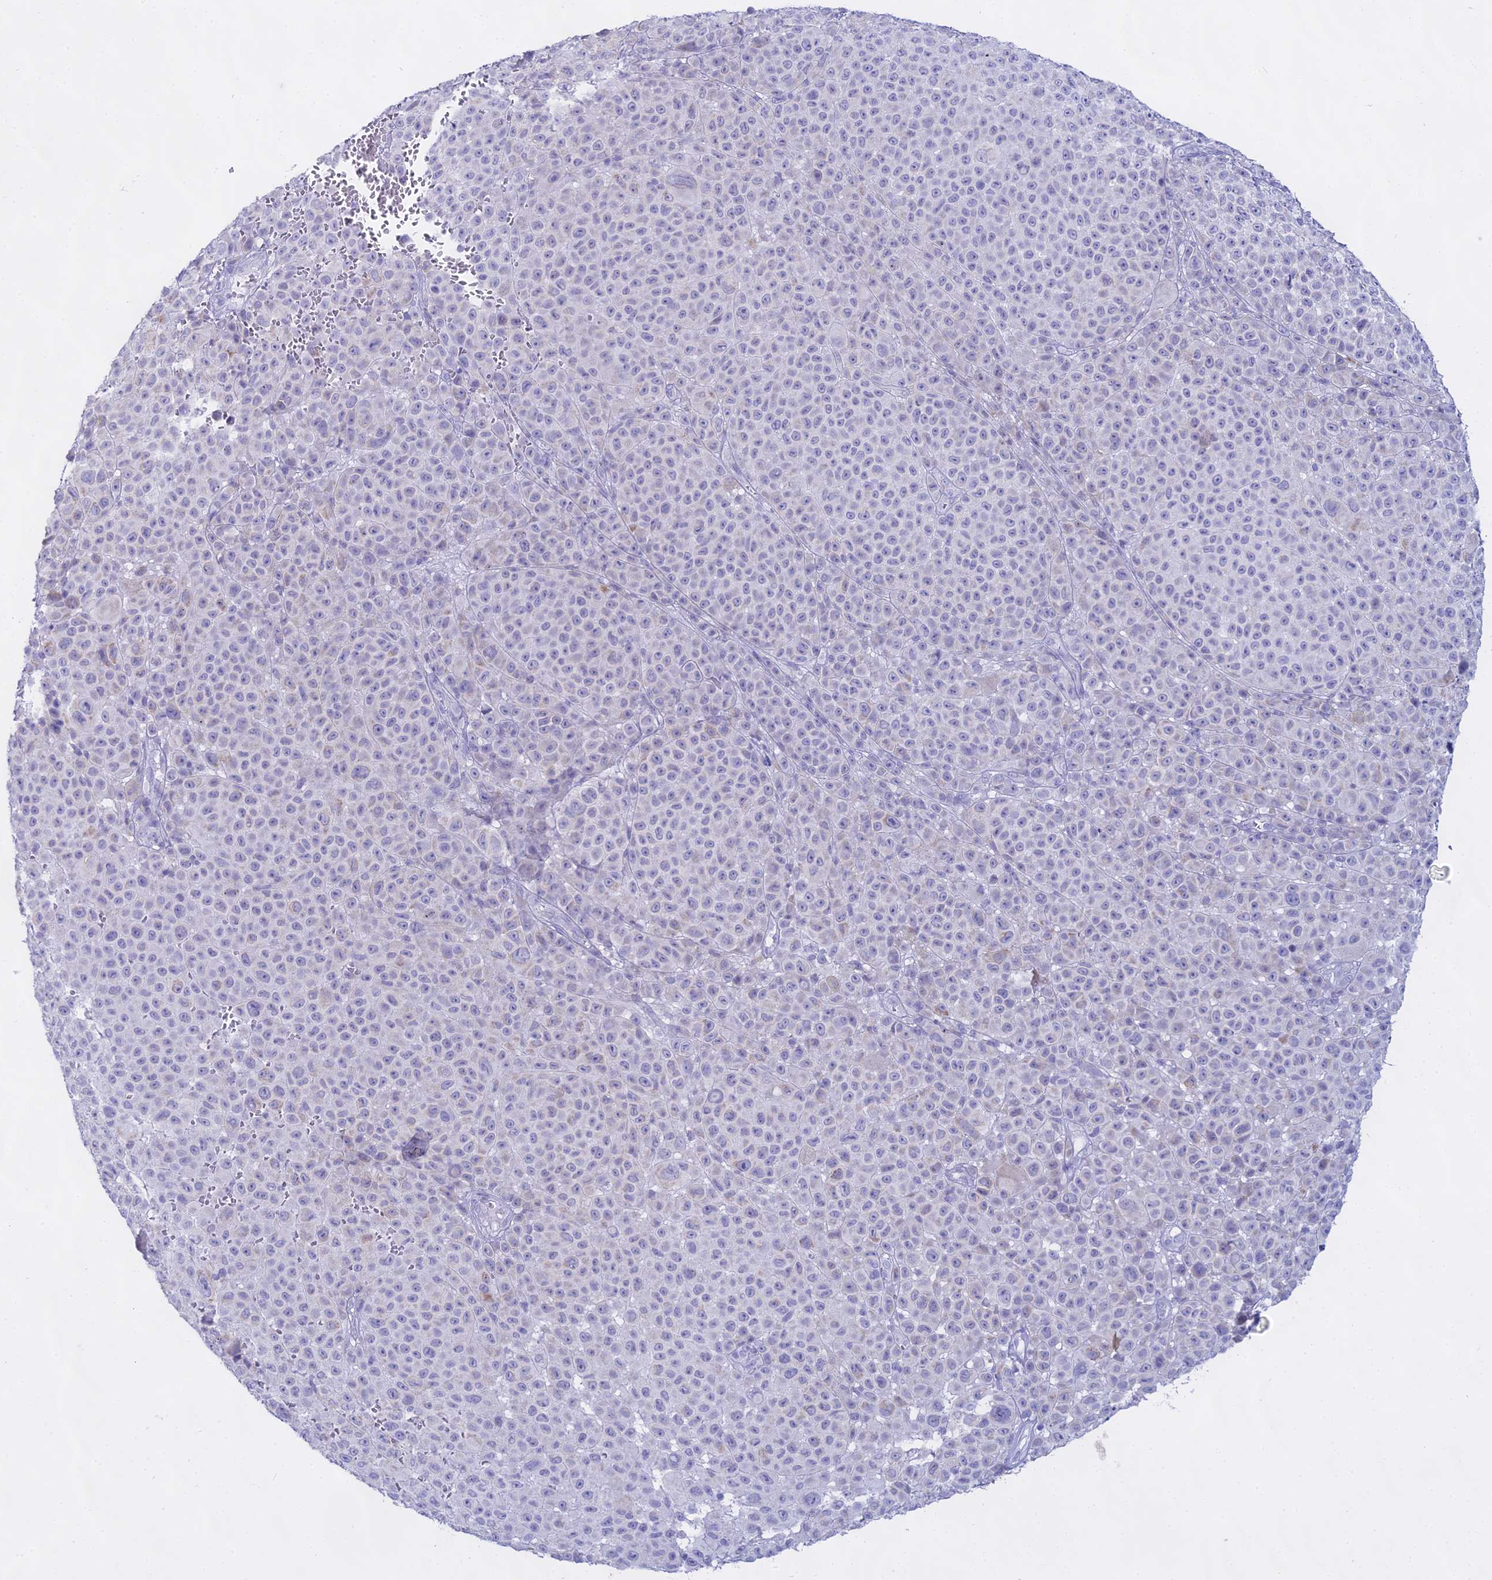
{"staining": {"intensity": "negative", "quantity": "none", "location": "none"}, "tissue": "melanoma", "cell_type": "Tumor cells", "image_type": "cancer", "snomed": [{"axis": "morphology", "description": "Malignant melanoma, NOS"}, {"axis": "topography", "description": "Skin"}], "caption": "Immunohistochemistry photomicrograph of malignant melanoma stained for a protein (brown), which demonstrates no staining in tumor cells.", "gene": "CGB2", "patient": {"sex": "female", "age": 94}}